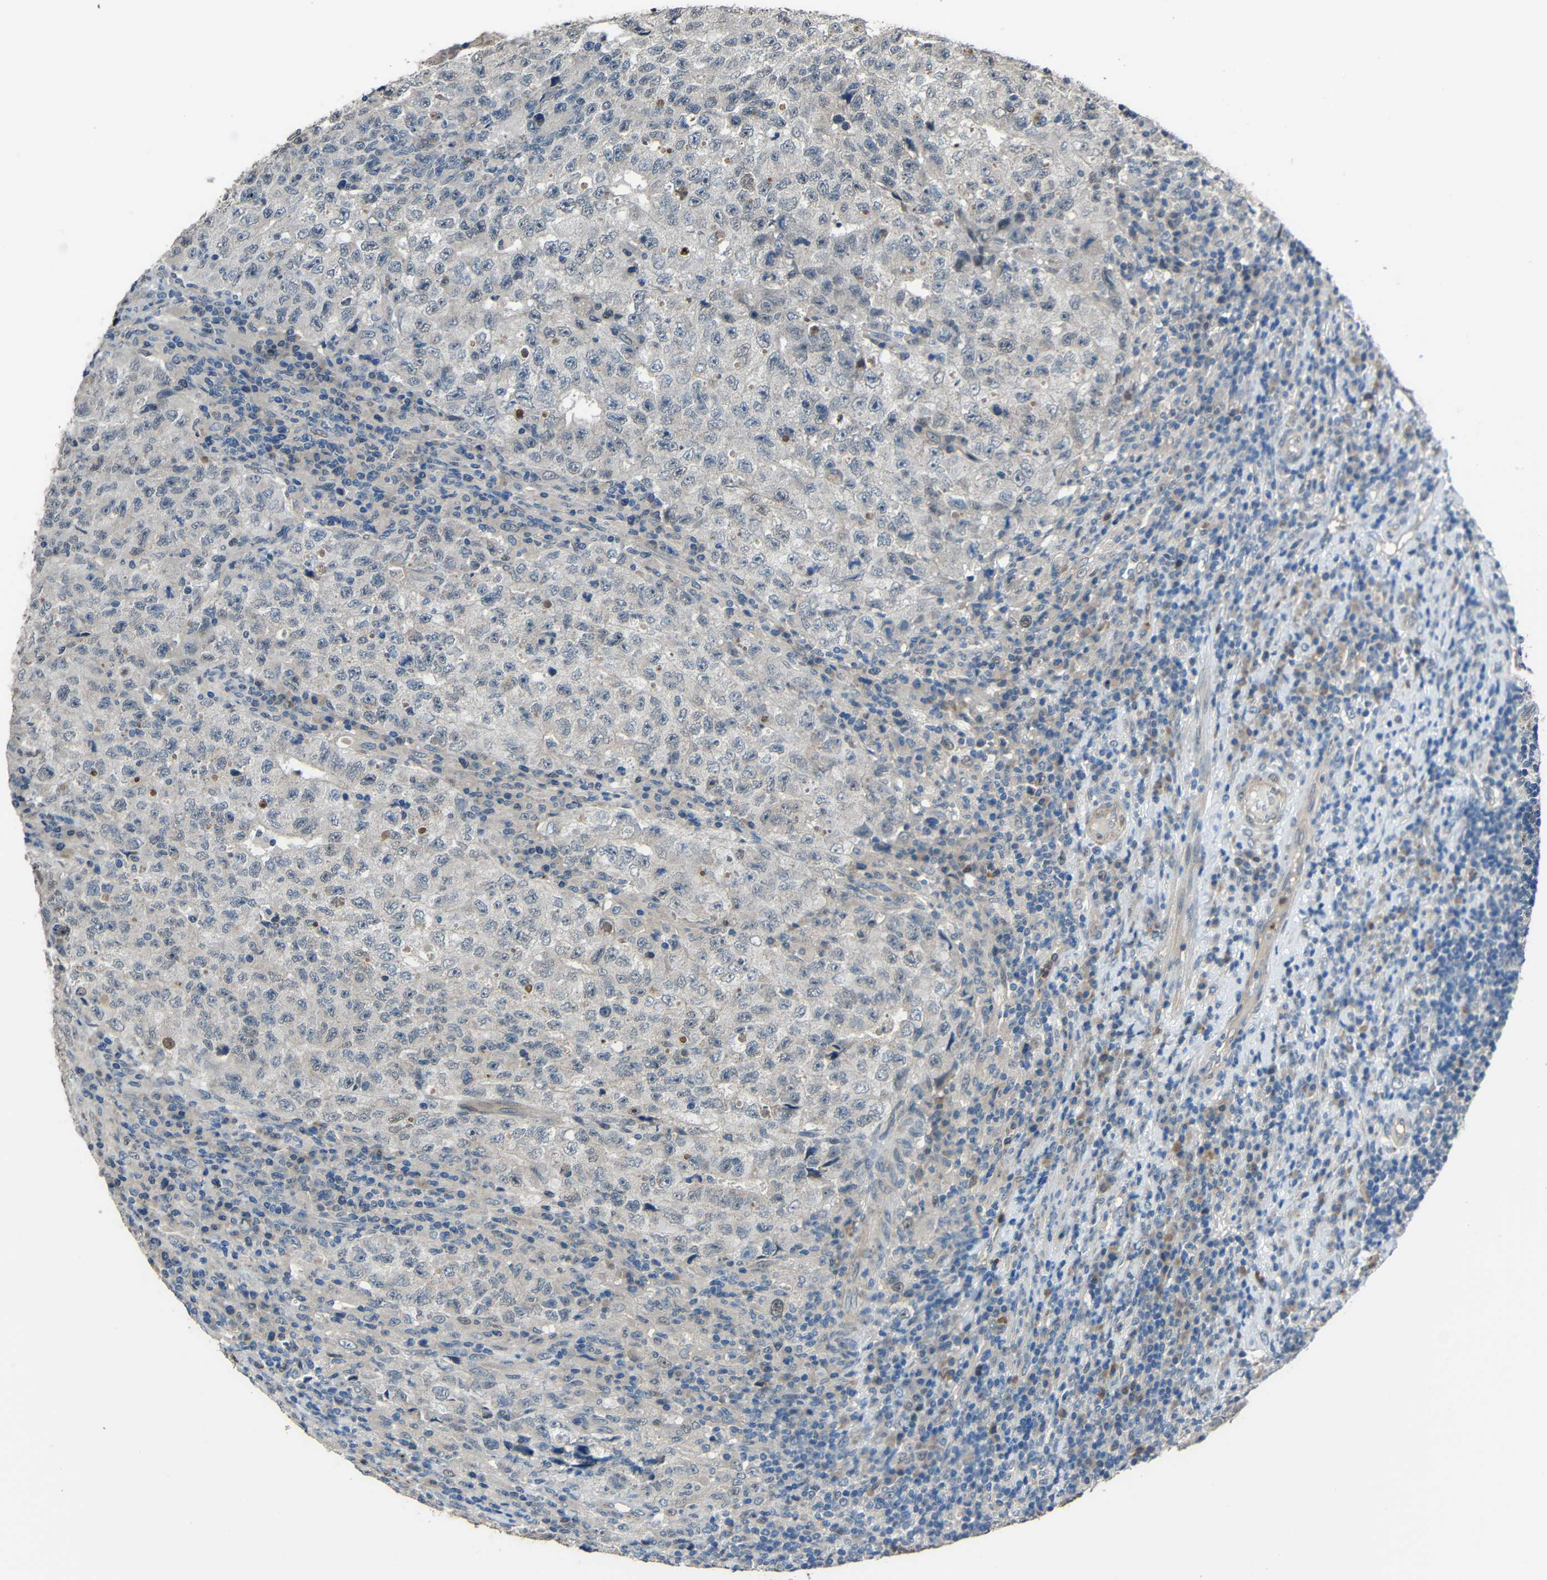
{"staining": {"intensity": "negative", "quantity": "none", "location": "none"}, "tissue": "testis cancer", "cell_type": "Tumor cells", "image_type": "cancer", "snomed": [{"axis": "morphology", "description": "Necrosis, NOS"}, {"axis": "morphology", "description": "Carcinoma, Embryonal, NOS"}, {"axis": "topography", "description": "Testis"}], "caption": "Testis embryonal carcinoma was stained to show a protein in brown. There is no significant expression in tumor cells. (DAB (3,3'-diaminobenzidine) immunohistochemistry visualized using brightfield microscopy, high magnification).", "gene": "STBD1", "patient": {"sex": "male", "age": 19}}